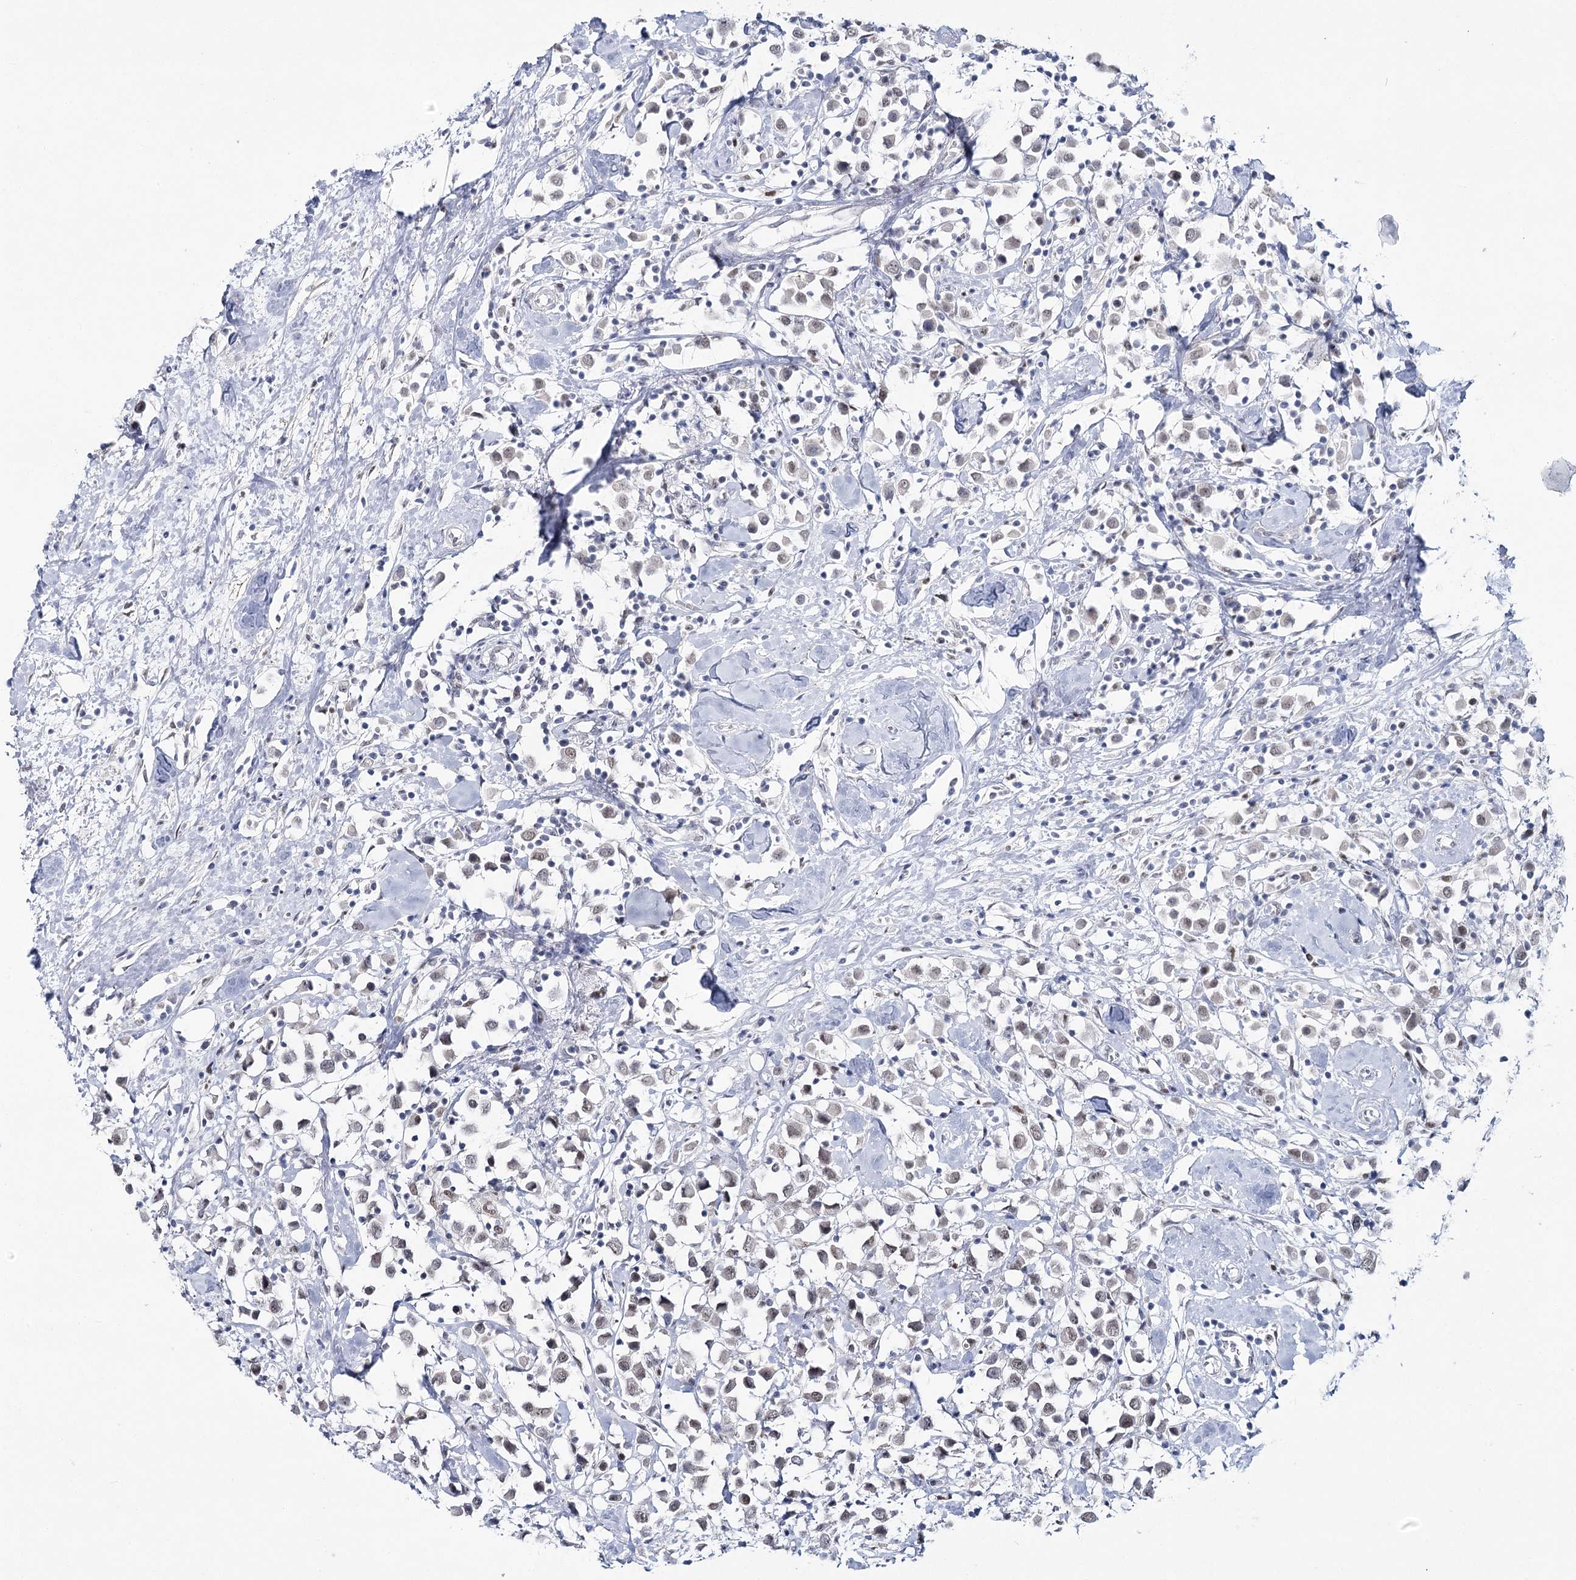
{"staining": {"intensity": "weak", "quantity": ">75%", "location": "nuclear"}, "tissue": "breast cancer", "cell_type": "Tumor cells", "image_type": "cancer", "snomed": [{"axis": "morphology", "description": "Duct carcinoma"}, {"axis": "topography", "description": "Breast"}], "caption": "Immunohistochemical staining of human breast cancer (invasive ductal carcinoma) reveals low levels of weak nuclear protein positivity in about >75% of tumor cells. (DAB (3,3'-diaminobenzidine) IHC with brightfield microscopy, high magnification).", "gene": "ZC3H8", "patient": {"sex": "female", "age": 61}}